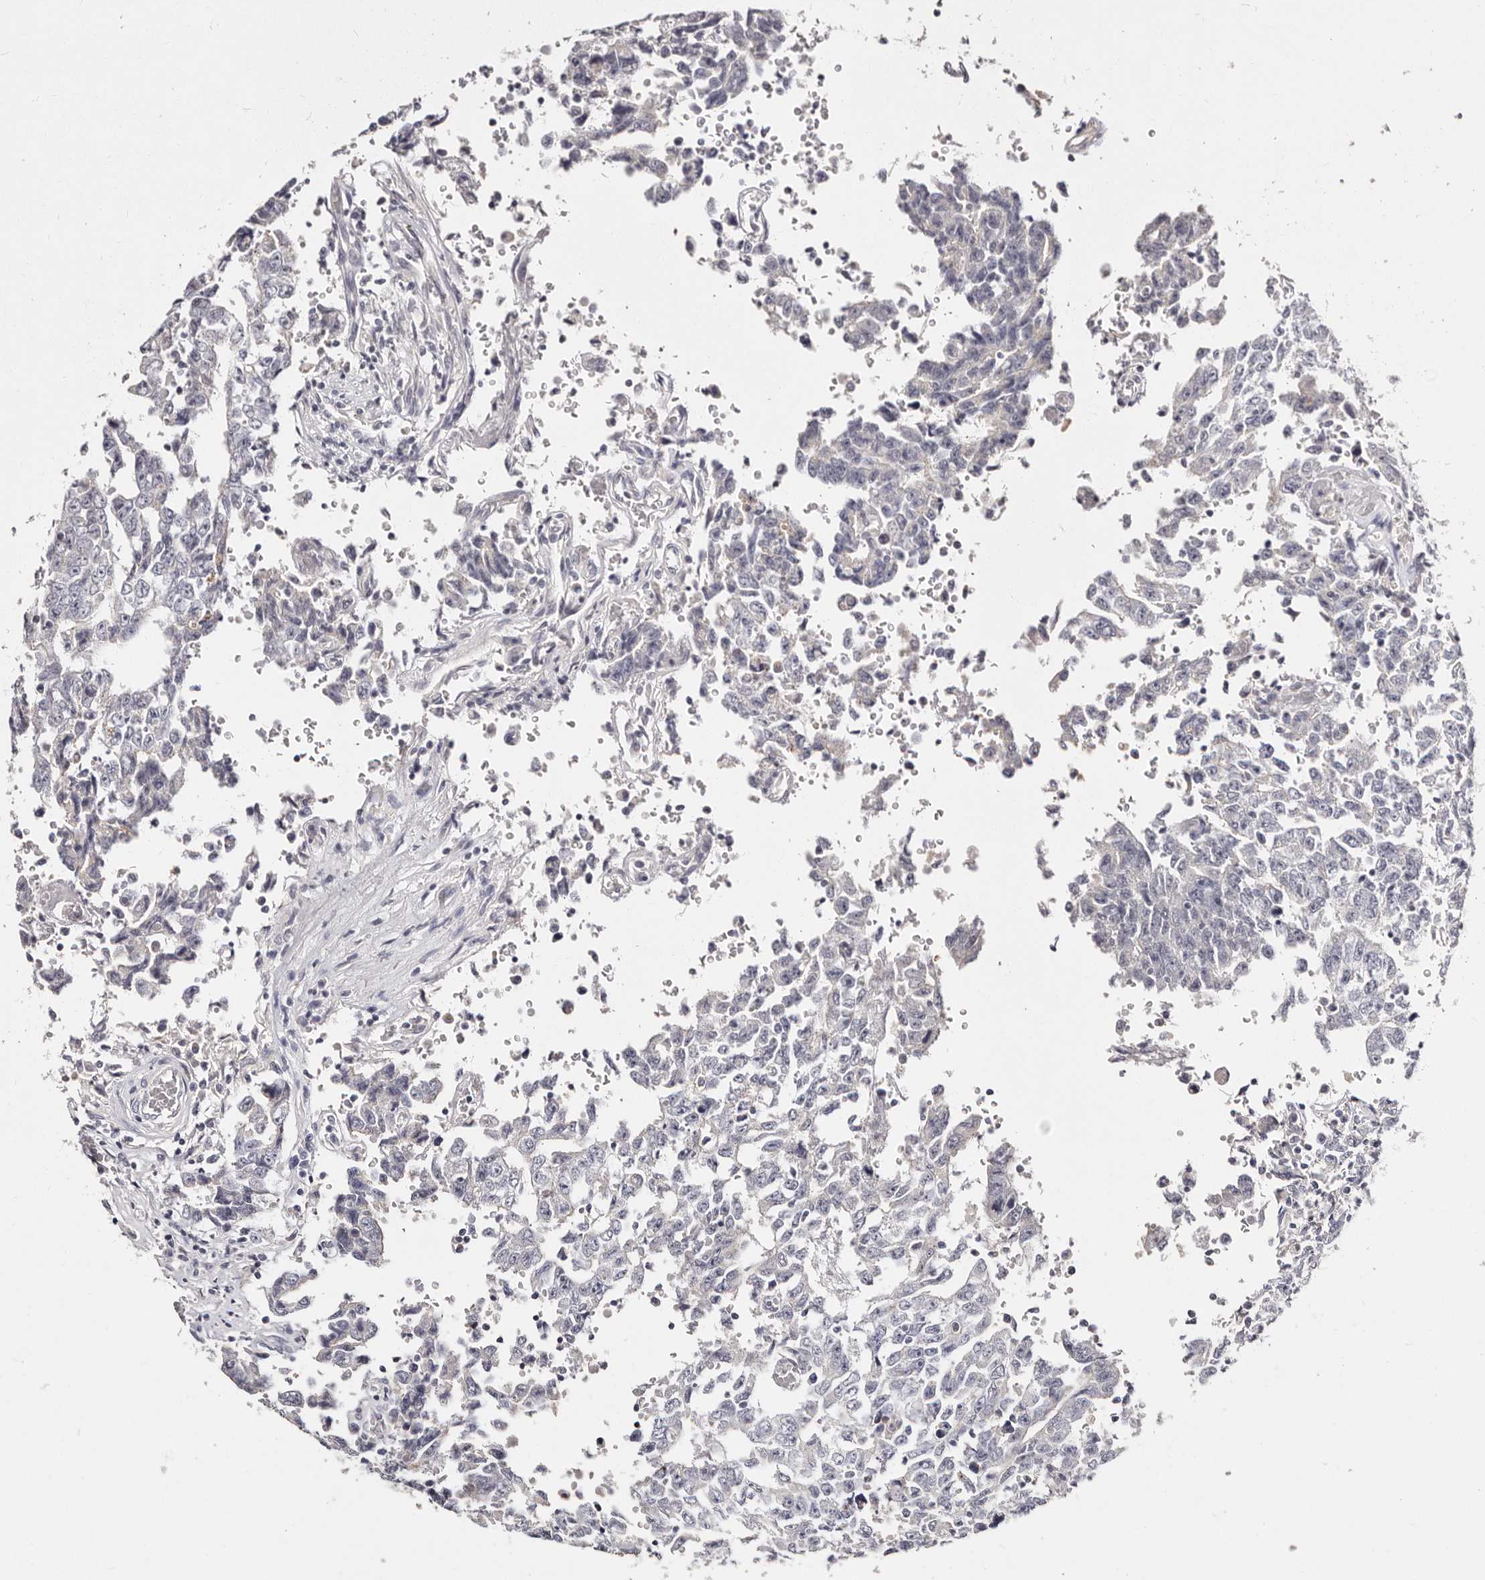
{"staining": {"intensity": "negative", "quantity": "none", "location": "none"}, "tissue": "testis cancer", "cell_type": "Tumor cells", "image_type": "cancer", "snomed": [{"axis": "morphology", "description": "Carcinoma, Embryonal, NOS"}, {"axis": "topography", "description": "Testis"}], "caption": "The IHC image has no significant staining in tumor cells of testis cancer (embryonal carcinoma) tissue.", "gene": "MRPS33", "patient": {"sex": "male", "age": 26}}